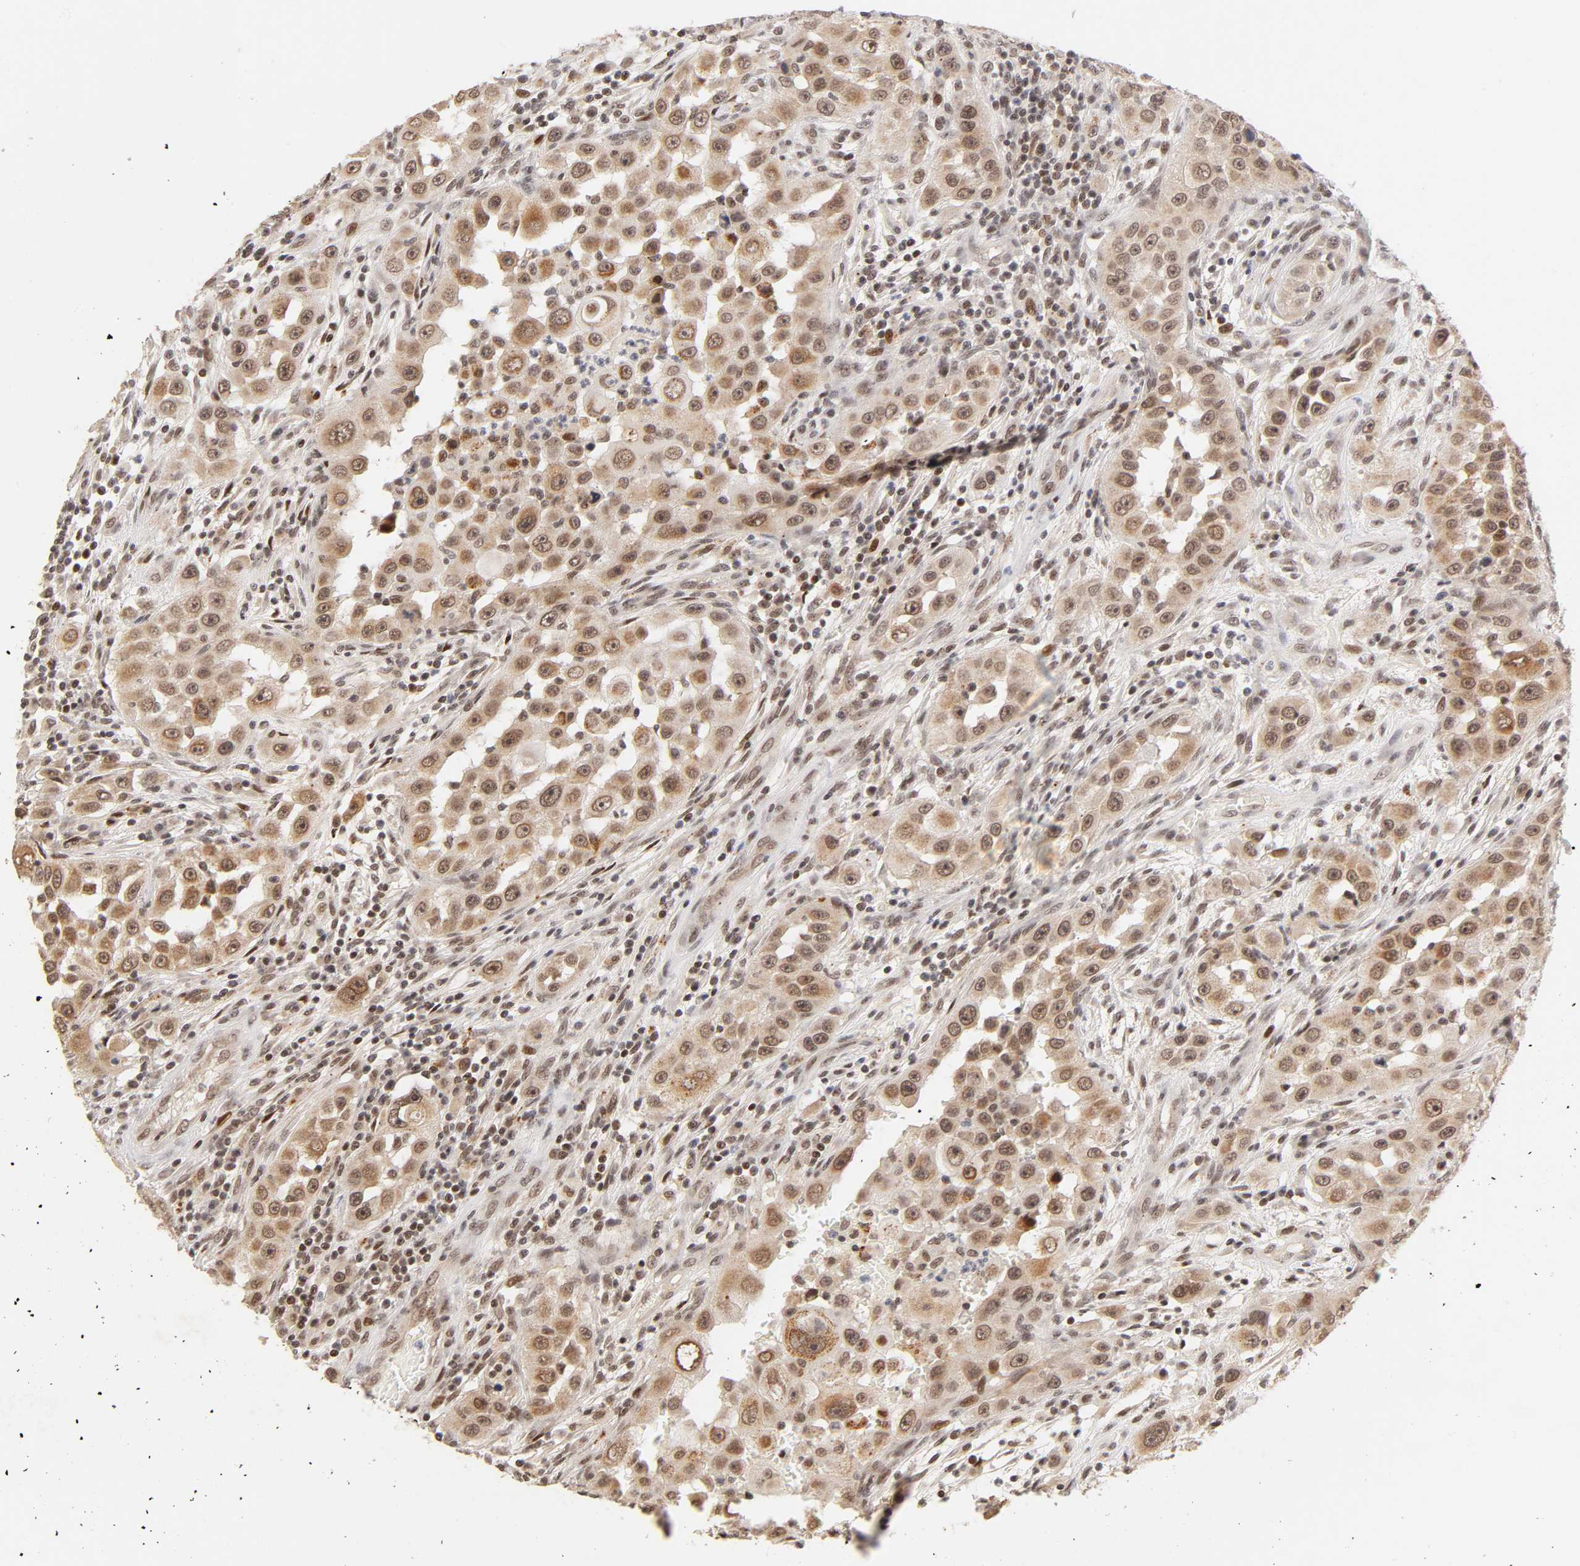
{"staining": {"intensity": "moderate", "quantity": ">75%", "location": "cytoplasmic/membranous,nuclear"}, "tissue": "head and neck cancer", "cell_type": "Tumor cells", "image_type": "cancer", "snomed": [{"axis": "morphology", "description": "Carcinoma, NOS"}, {"axis": "topography", "description": "Head-Neck"}], "caption": "Immunohistochemistry image of neoplastic tissue: head and neck carcinoma stained using immunohistochemistry (IHC) exhibits medium levels of moderate protein expression localized specifically in the cytoplasmic/membranous and nuclear of tumor cells, appearing as a cytoplasmic/membranous and nuclear brown color.", "gene": "TAF10", "patient": {"sex": "male", "age": 87}}